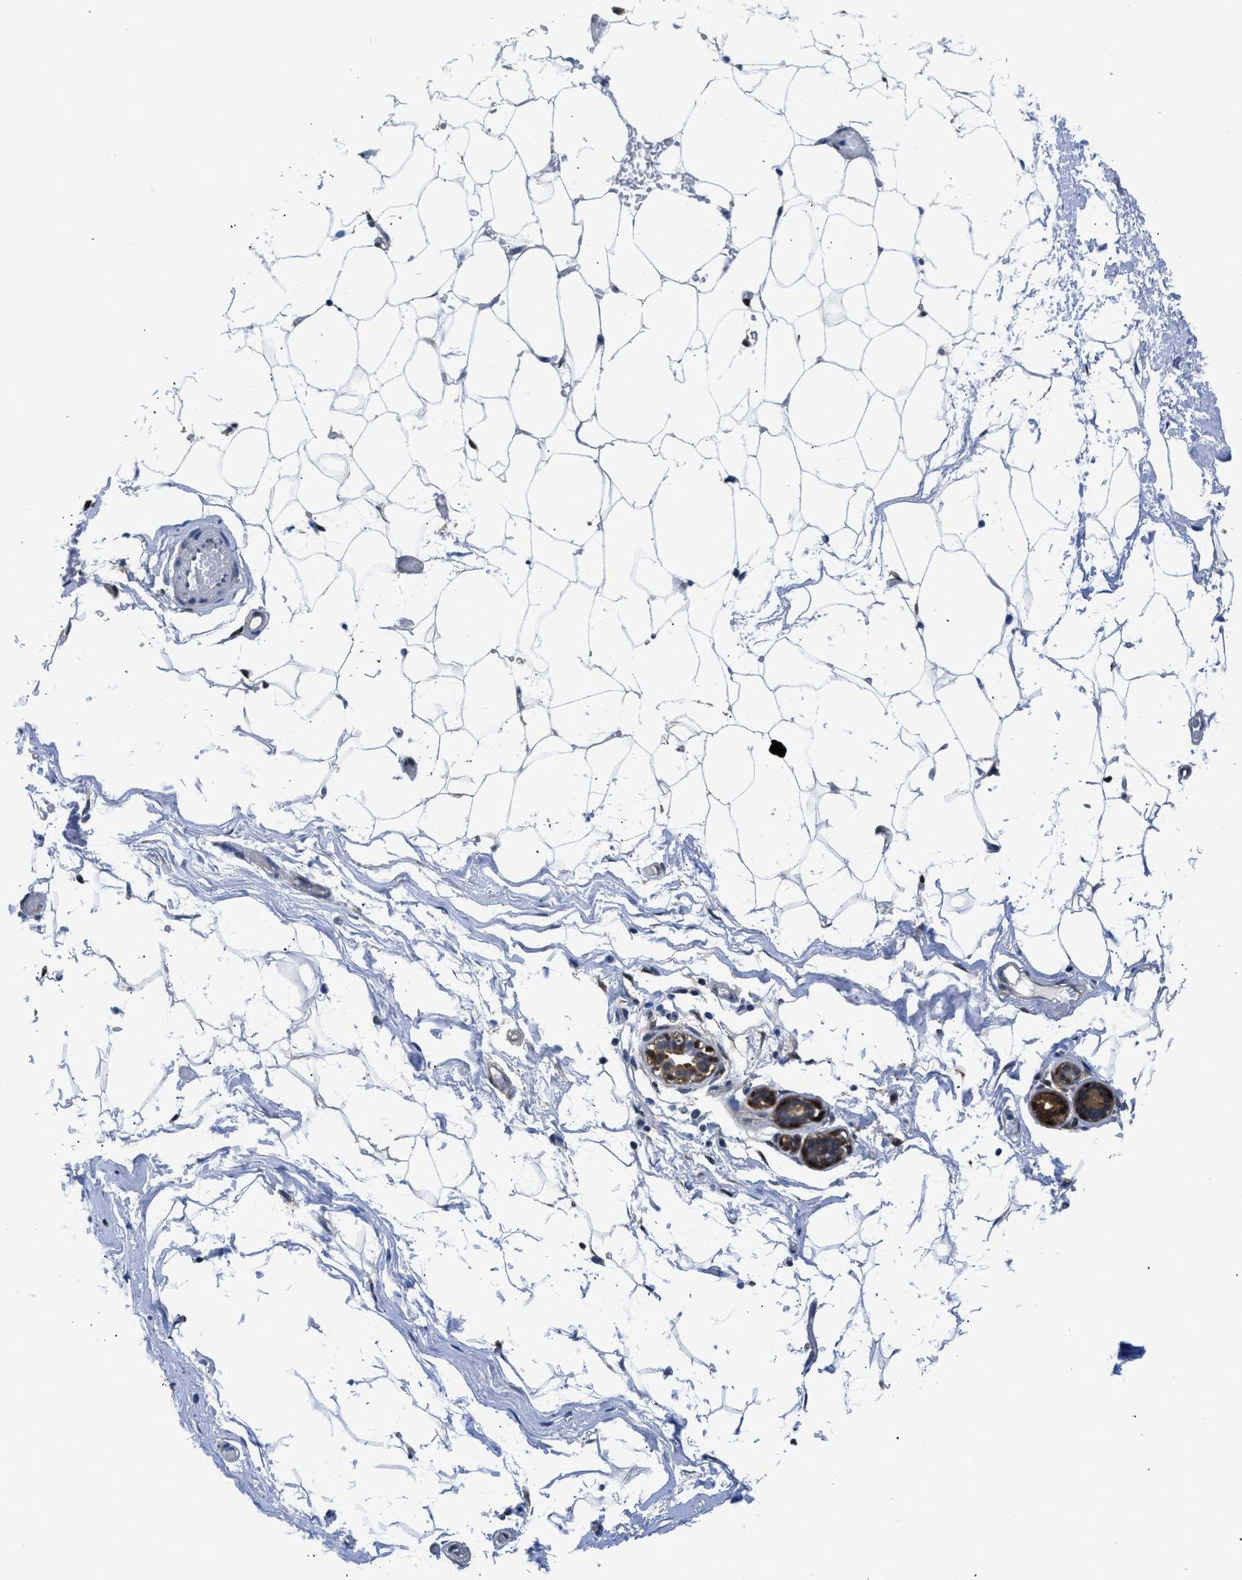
{"staining": {"intensity": "negative", "quantity": "none", "location": "none"}, "tissue": "adipose tissue", "cell_type": "Adipocytes", "image_type": "normal", "snomed": [{"axis": "morphology", "description": "Normal tissue, NOS"}, {"axis": "topography", "description": "Breast"}, {"axis": "topography", "description": "Soft tissue"}], "caption": "This is a histopathology image of IHC staining of unremarkable adipose tissue, which shows no positivity in adipocytes. Brightfield microscopy of IHC stained with DAB (brown) and hematoxylin (blue), captured at high magnification.", "gene": "CBR1", "patient": {"sex": "female", "age": 75}}